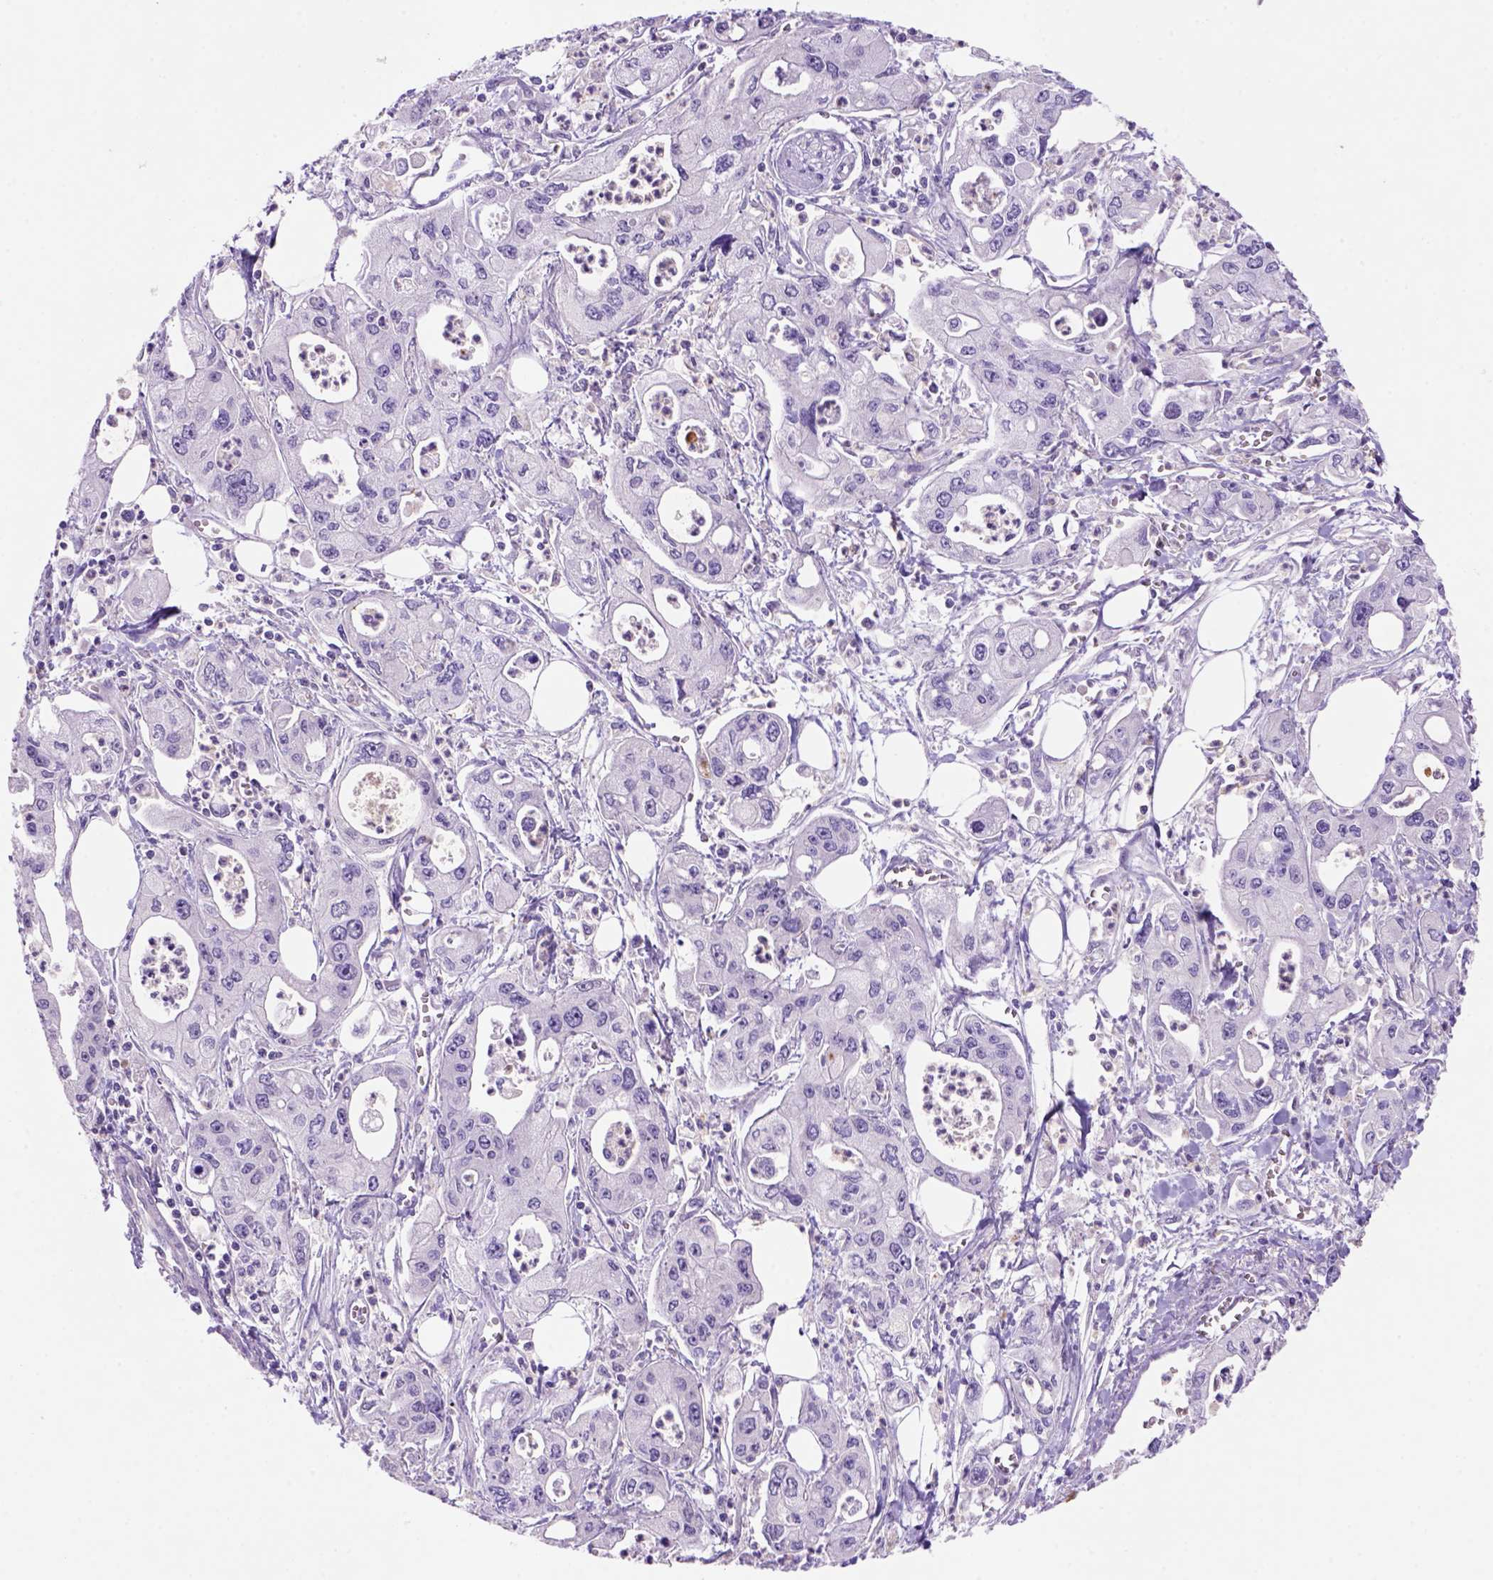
{"staining": {"intensity": "negative", "quantity": "none", "location": "none"}, "tissue": "pancreatic cancer", "cell_type": "Tumor cells", "image_type": "cancer", "snomed": [{"axis": "morphology", "description": "Adenocarcinoma, NOS"}, {"axis": "topography", "description": "Pancreas"}], "caption": "DAB (3,3'-diaminobenzidine) immunohistochemical staining of human pancreatic adenocarcinoma shows no significant positivity in tumor cells.", "gene": "INPP5D", "patient": {"sex": "male", "age": 70}}